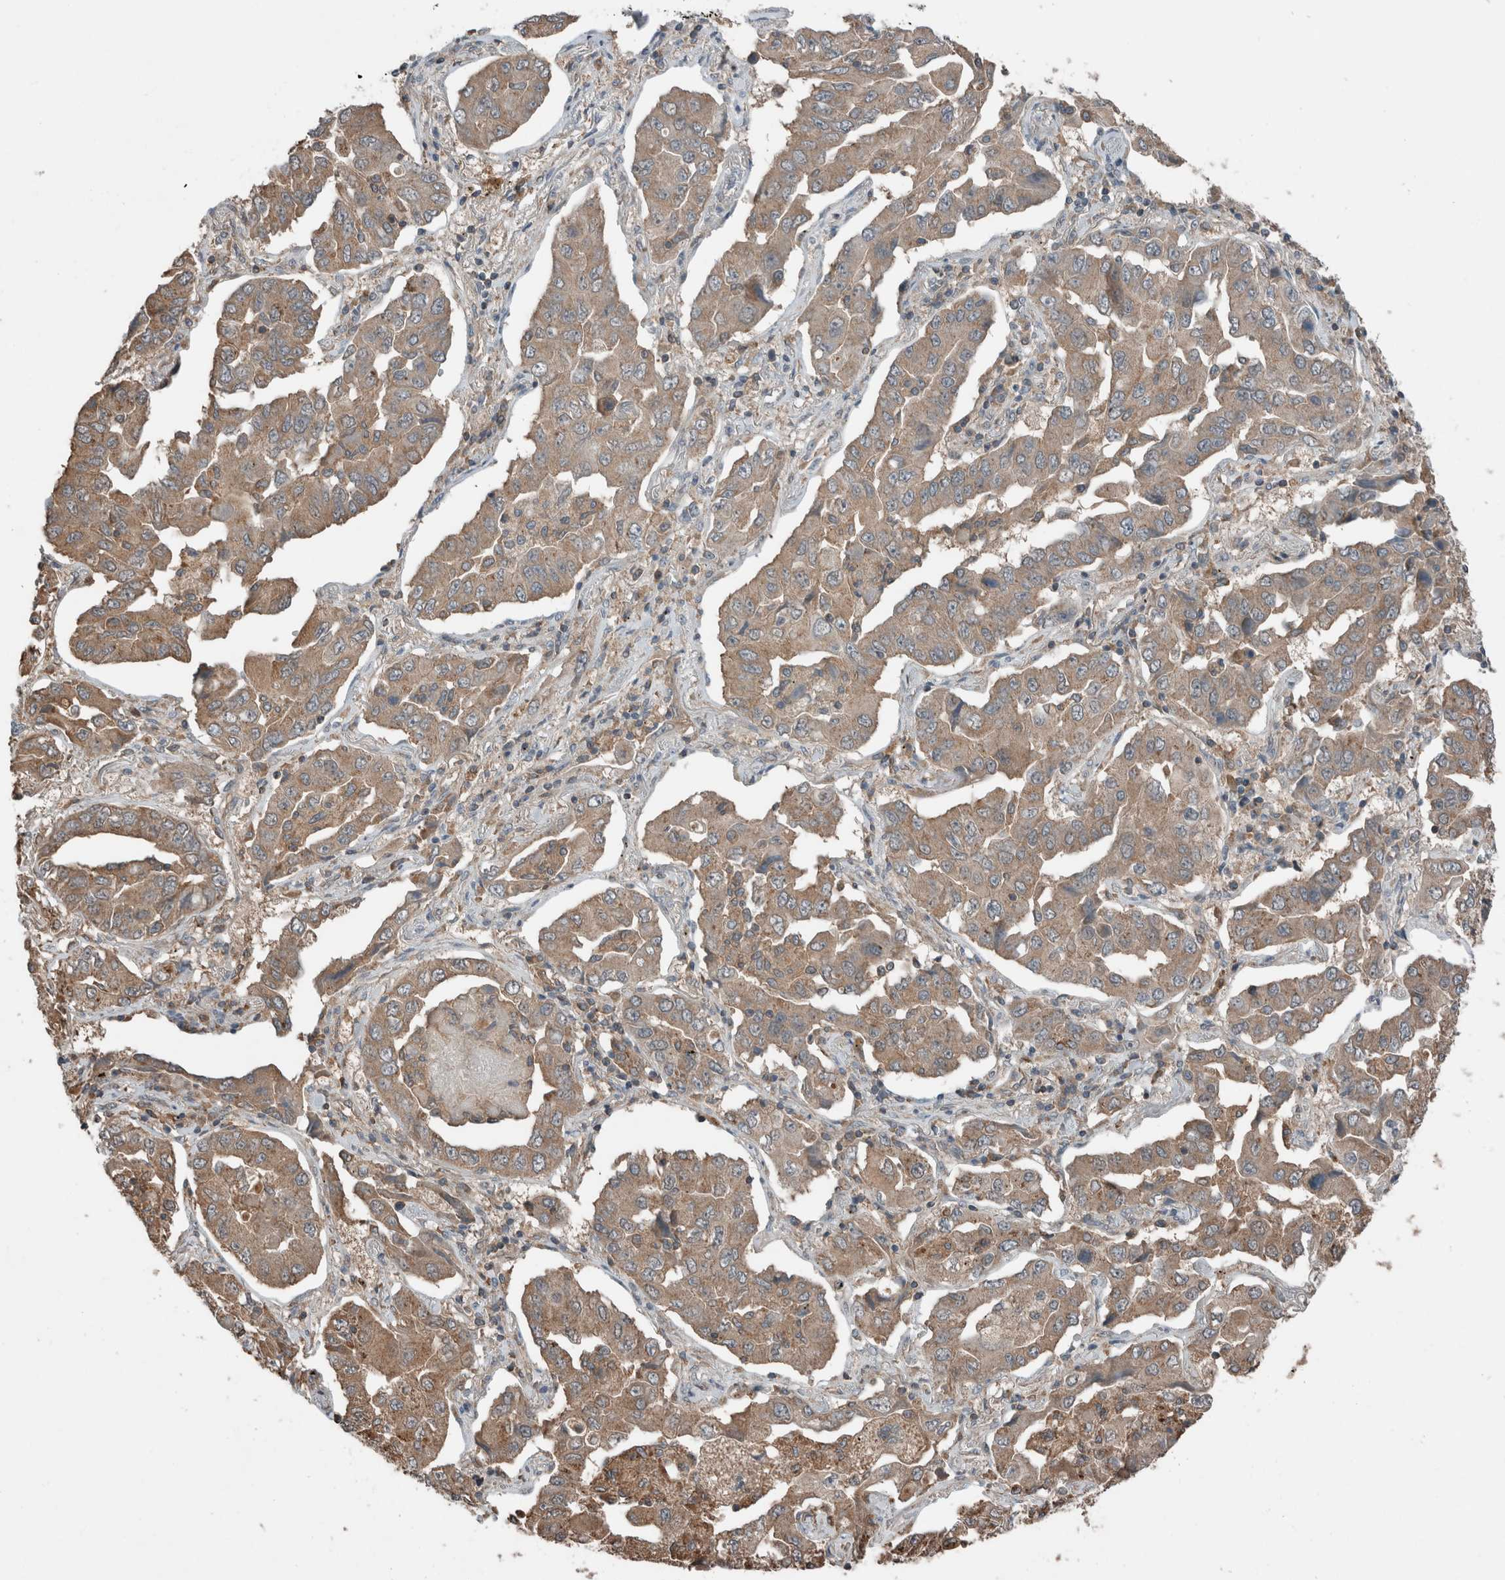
{"staining": {"intensity": "moderate", "quantity": ">75%", "location": "cytoplasmic/membranous"}, "tissue": "lung cancer", "cell_type": "Tumor cells", "image_type": "cancer", "snomed": [{"axis": "morphology", "description": "Adenocarcinoma, NOS"}, {"axis": "topography", "description": "Lung"}], "caption": "Immunohistochemical staining of adenocarcinoma (lung) reveals moderate cytoplasmic/membranous protein expression in about >75% of tumor cells.", "gene": "KLK14", "patient": {"sex": "female", "age": 65}}